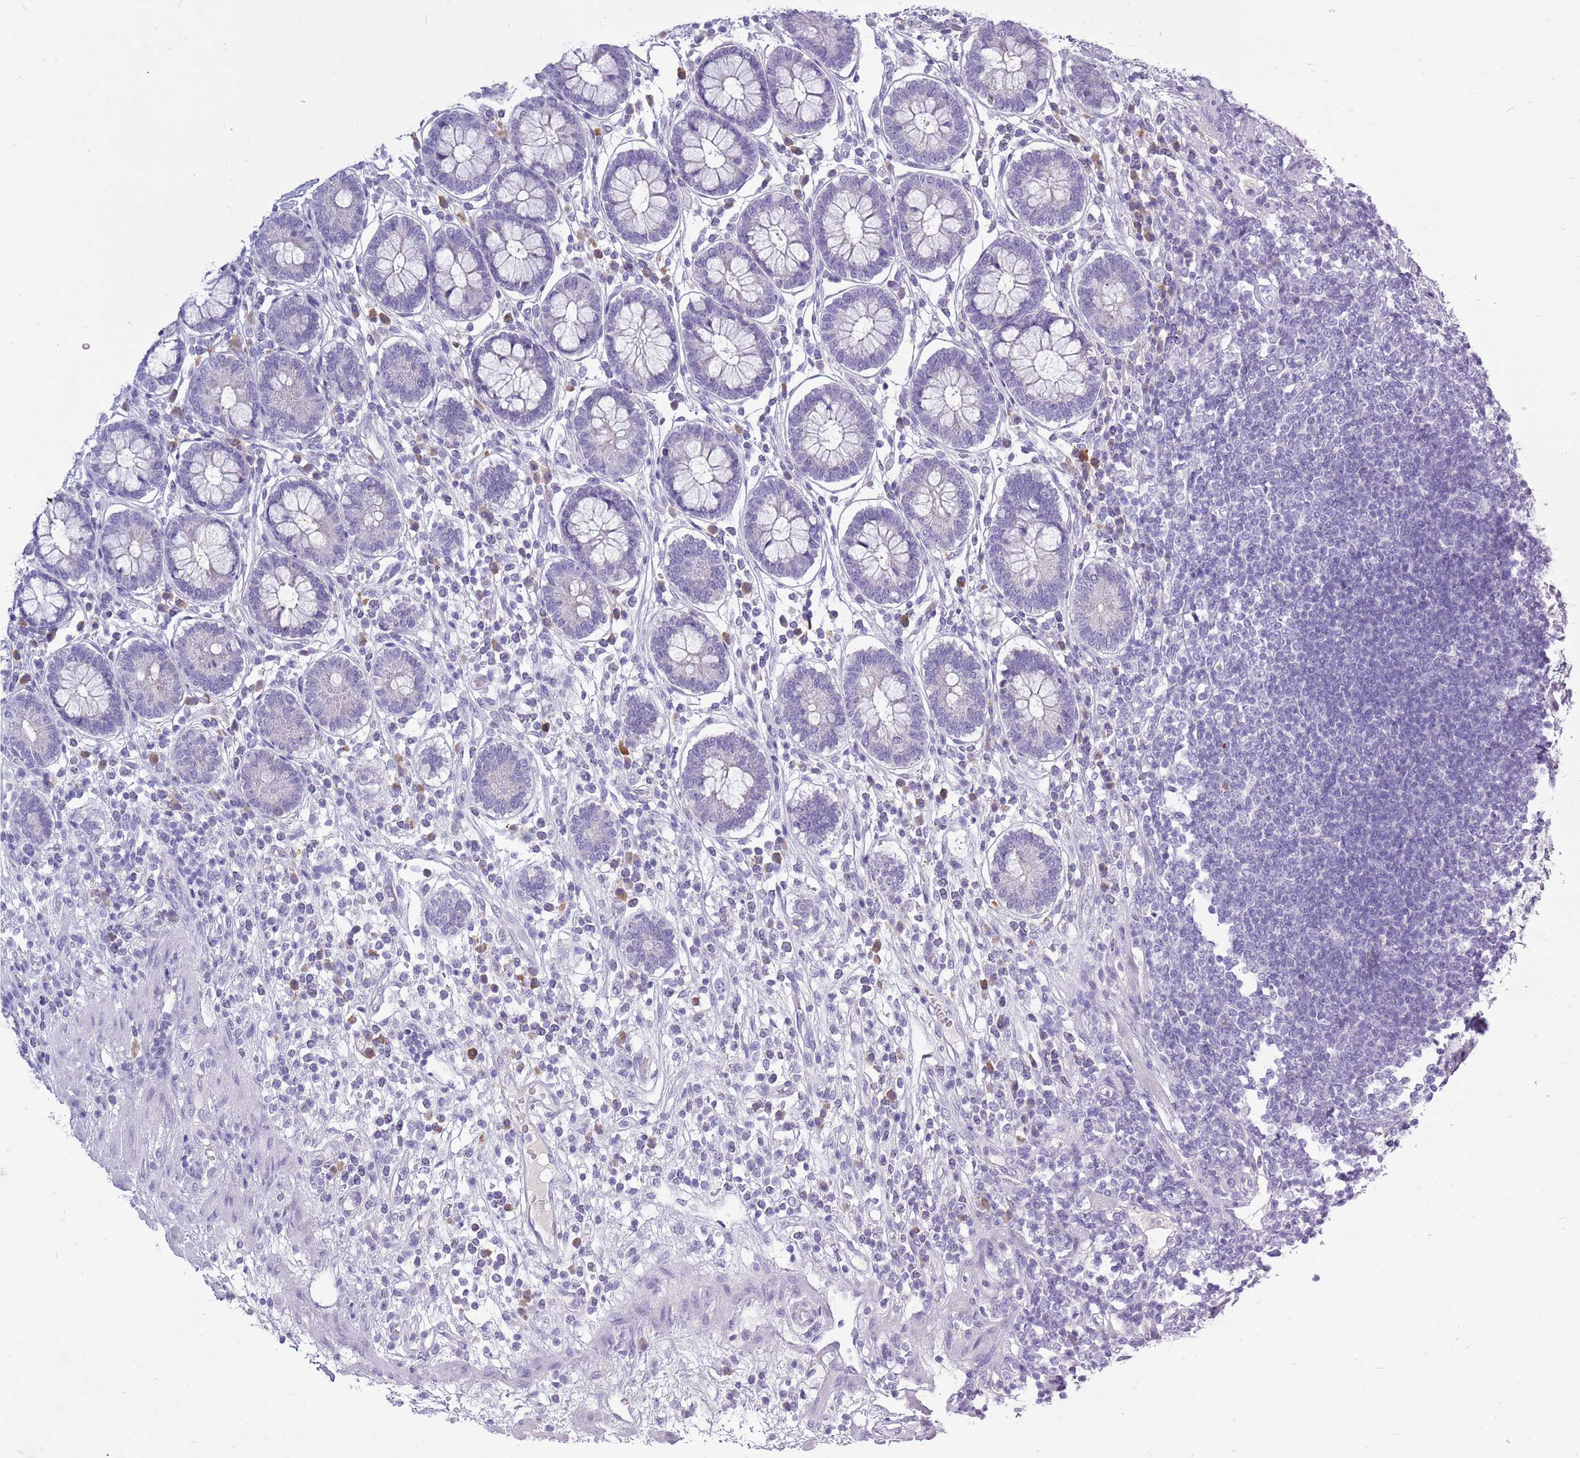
{"staining": {"intensity": "negative", "quantity": "none", "location": "none"}, "tissue": "colon", "cell_type": "Endothelial cells", "image_type": "normal", "snomed": [{"axis": "morphology", "description": "Normal tissue, NOS"}, {"axis": "topography", "description": "Colon"}], "caption": "Immunohistochemistry (IHC) image of normal human colon stained for a protein (brown), which displays no positivity in endothelial cells.", "gene": "ZNF425", "patient": {"sex": "female", "age": 79}}